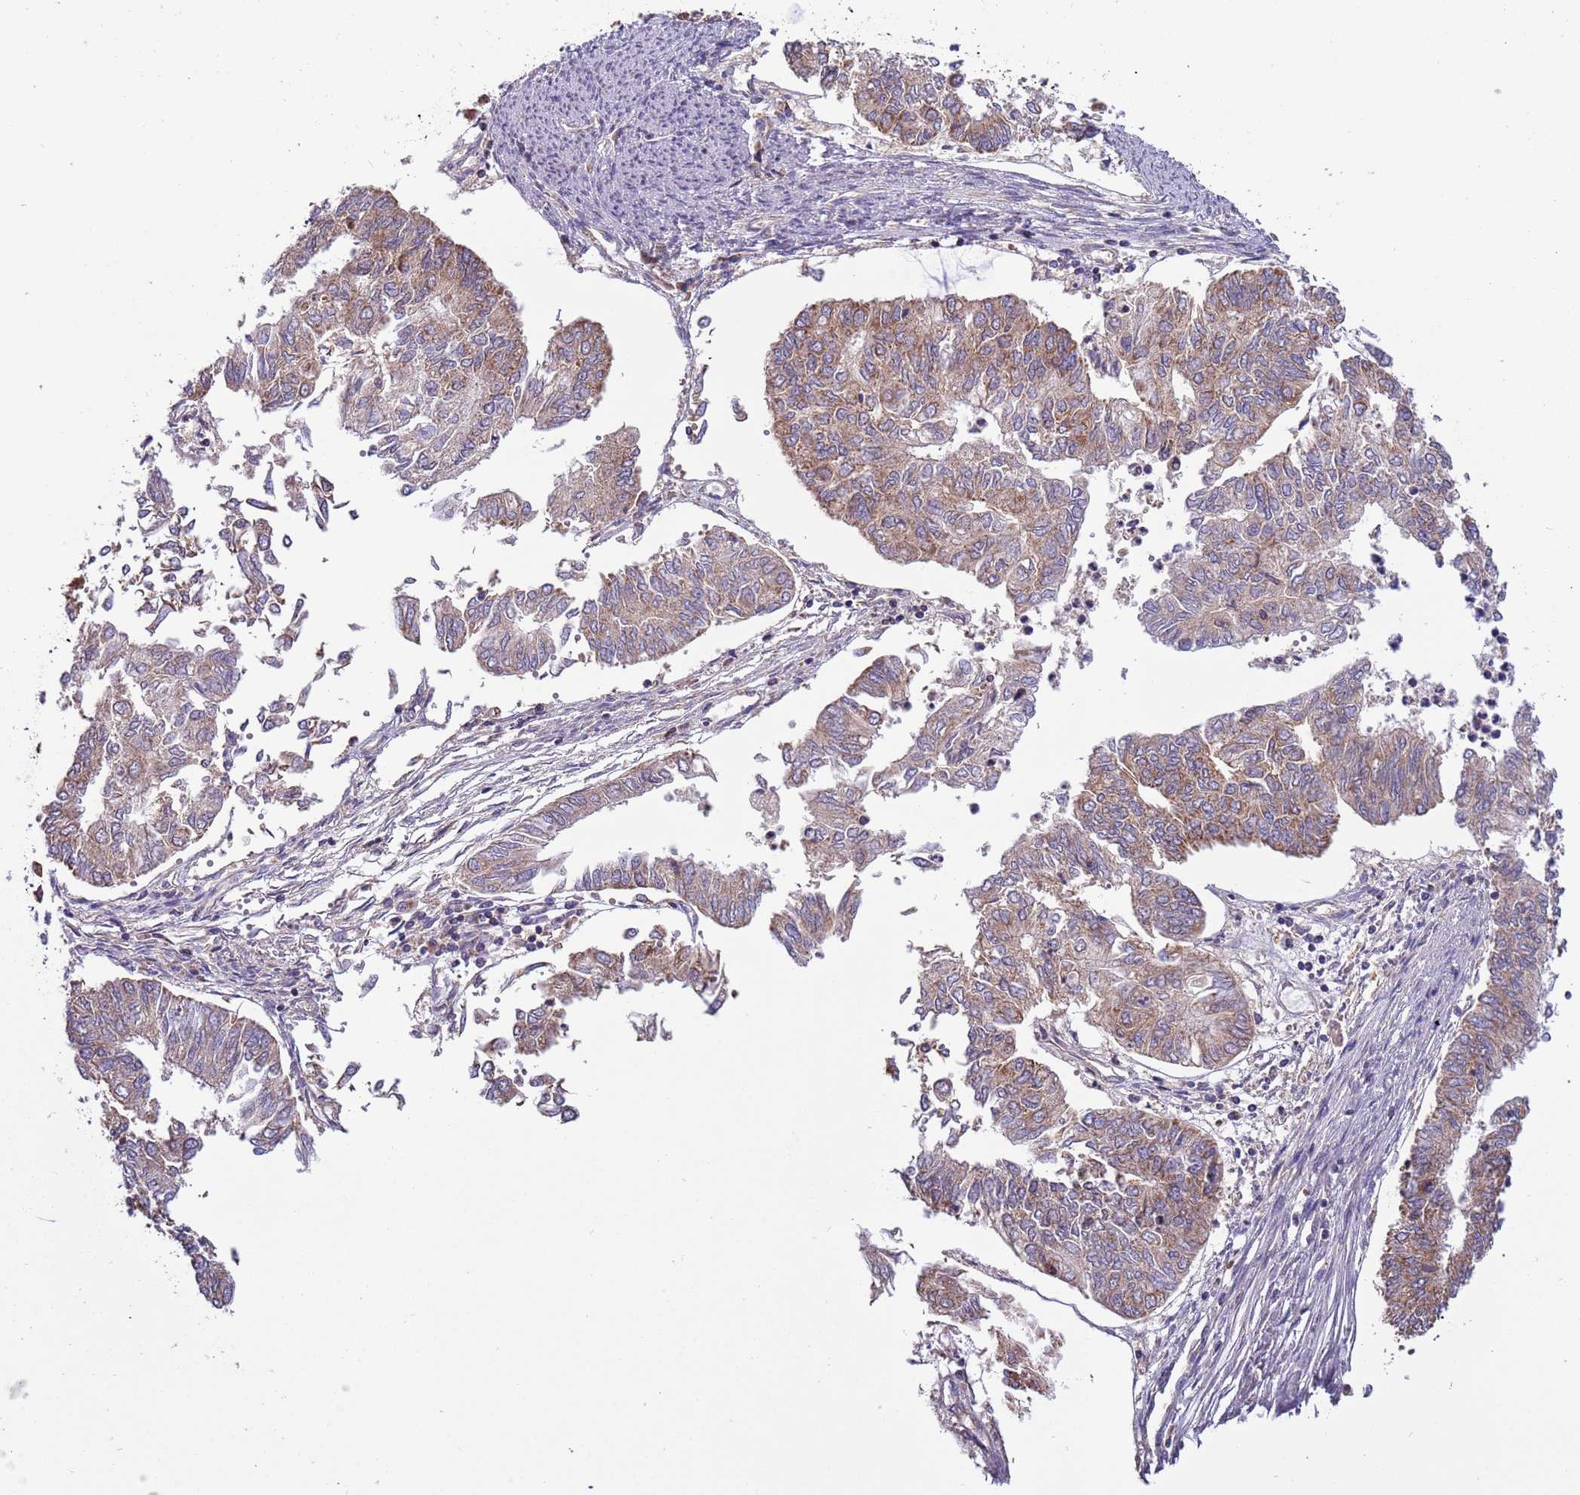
{"staining": {"intensity": "moderate", "quantity": "25%-75%", "location": "cytoplasmic/membranous"}, "tissue": "endometrial cancer", "cell_type": "Tumor cells", "image_type": "cancer", "snomed": [{"axis": "morphology", "description": "Adenocarcinoma, NOS"}, {"axis": "topography", "description": "Endometrium"}], "caption": "Approximately 25%-75% of tumor cells in human endometrial cancer (adenocarcinoma) display moderate cytoplasmic/membranous protein positivity as visualized by brown immunohistochemical staining.", "gene": "UQCRQ", "patient": {"sex": "female", "age": 68}}